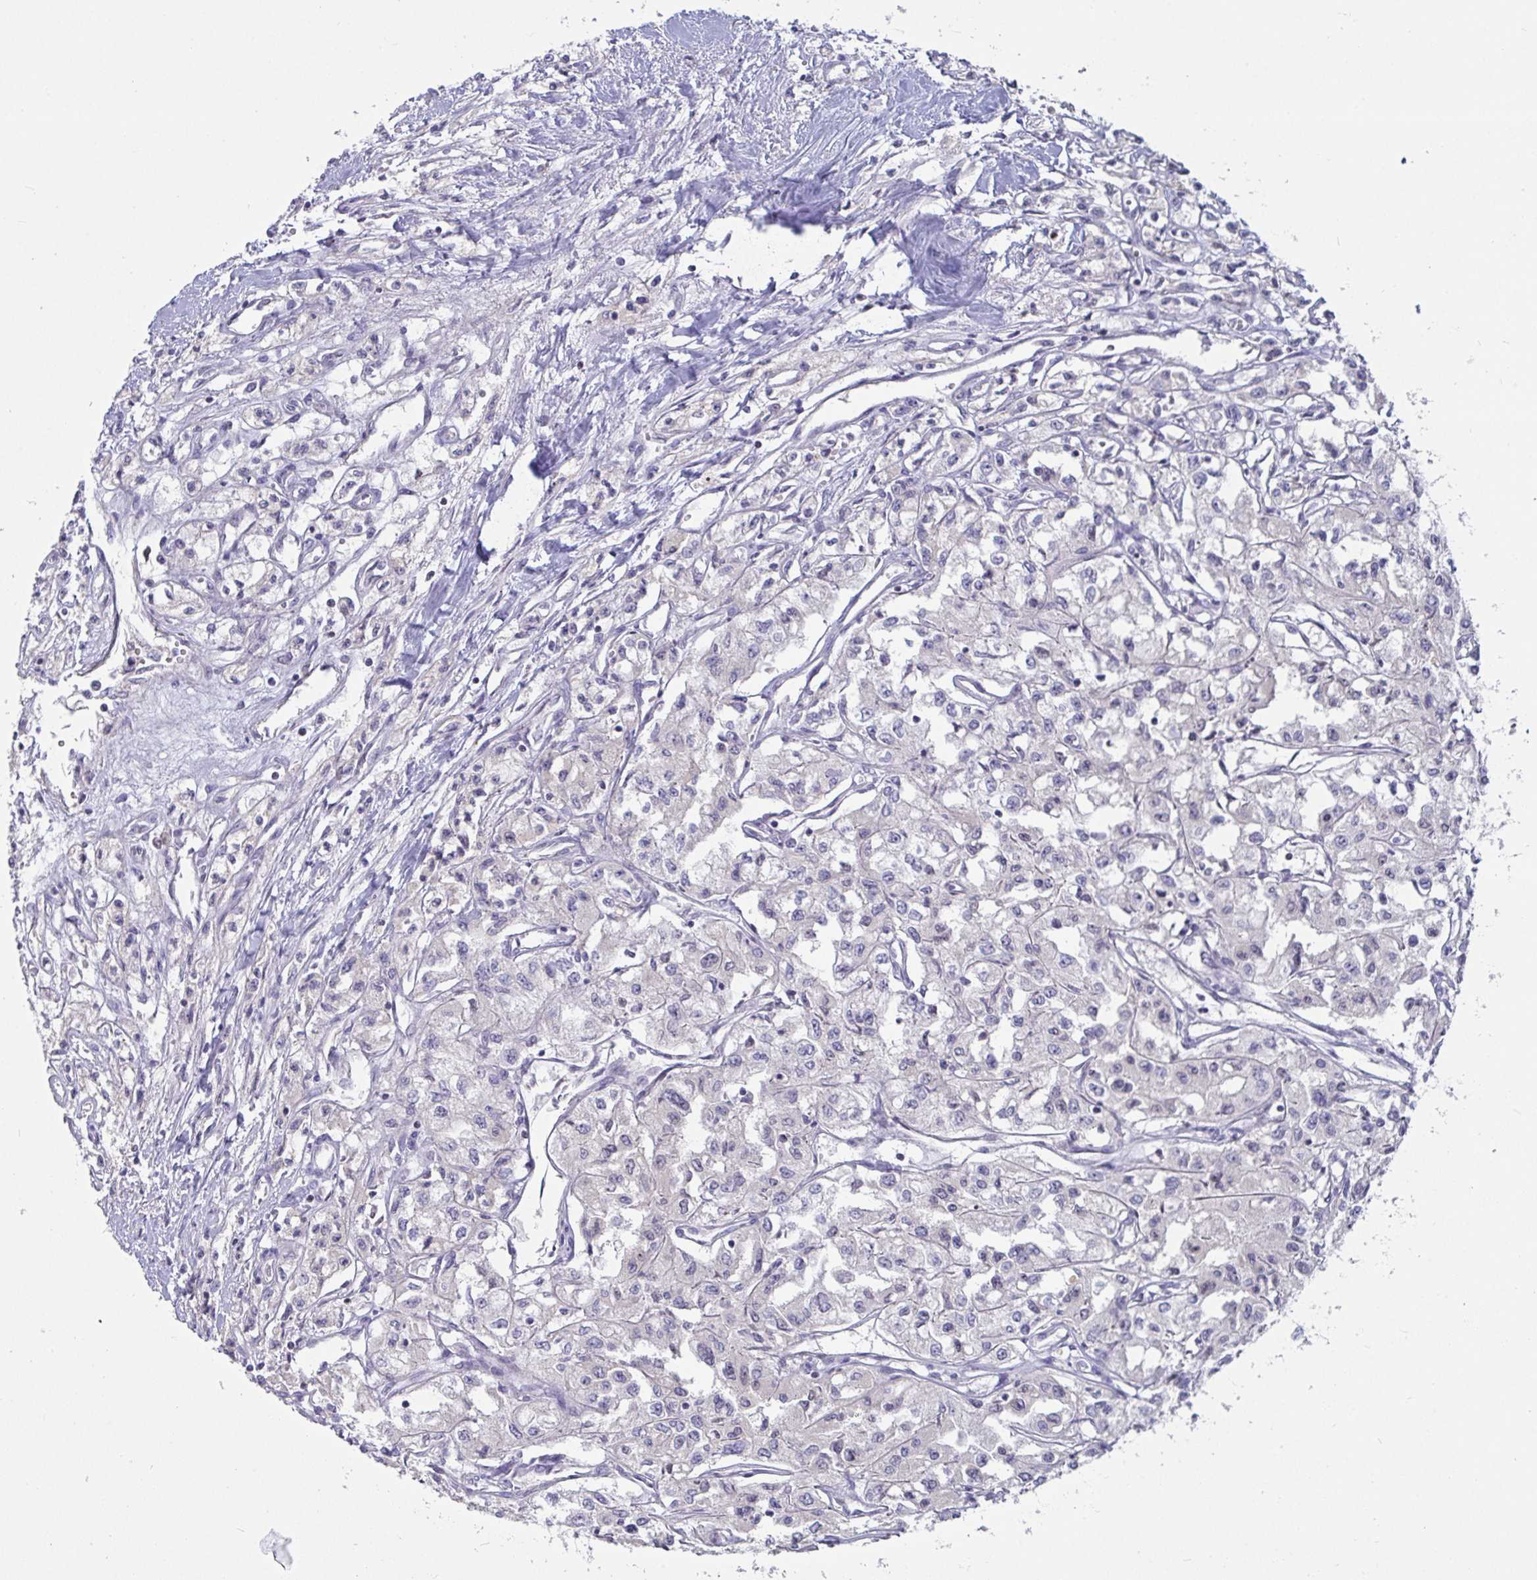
{"staining": {"intensity": "negative", "quantity": "none", "location": "none"}, "tissue": "renal cancer", "cell_type": "Tumor cells", "image_type": "cancer", "snomed": [{"axis": "morphology", "description": "Adenocarcinoma, NOS"}, {"axis": "topography", "description": "Kidney"}], "caption": "High power microscopy histopathology image of an immunohistochemistry photomicrograph of renal cancer (adenocarcinoma), revealing no significant positivity in tumor cells.", "gene": "MYC", "patient": {"sex": "male", "age": 56}}